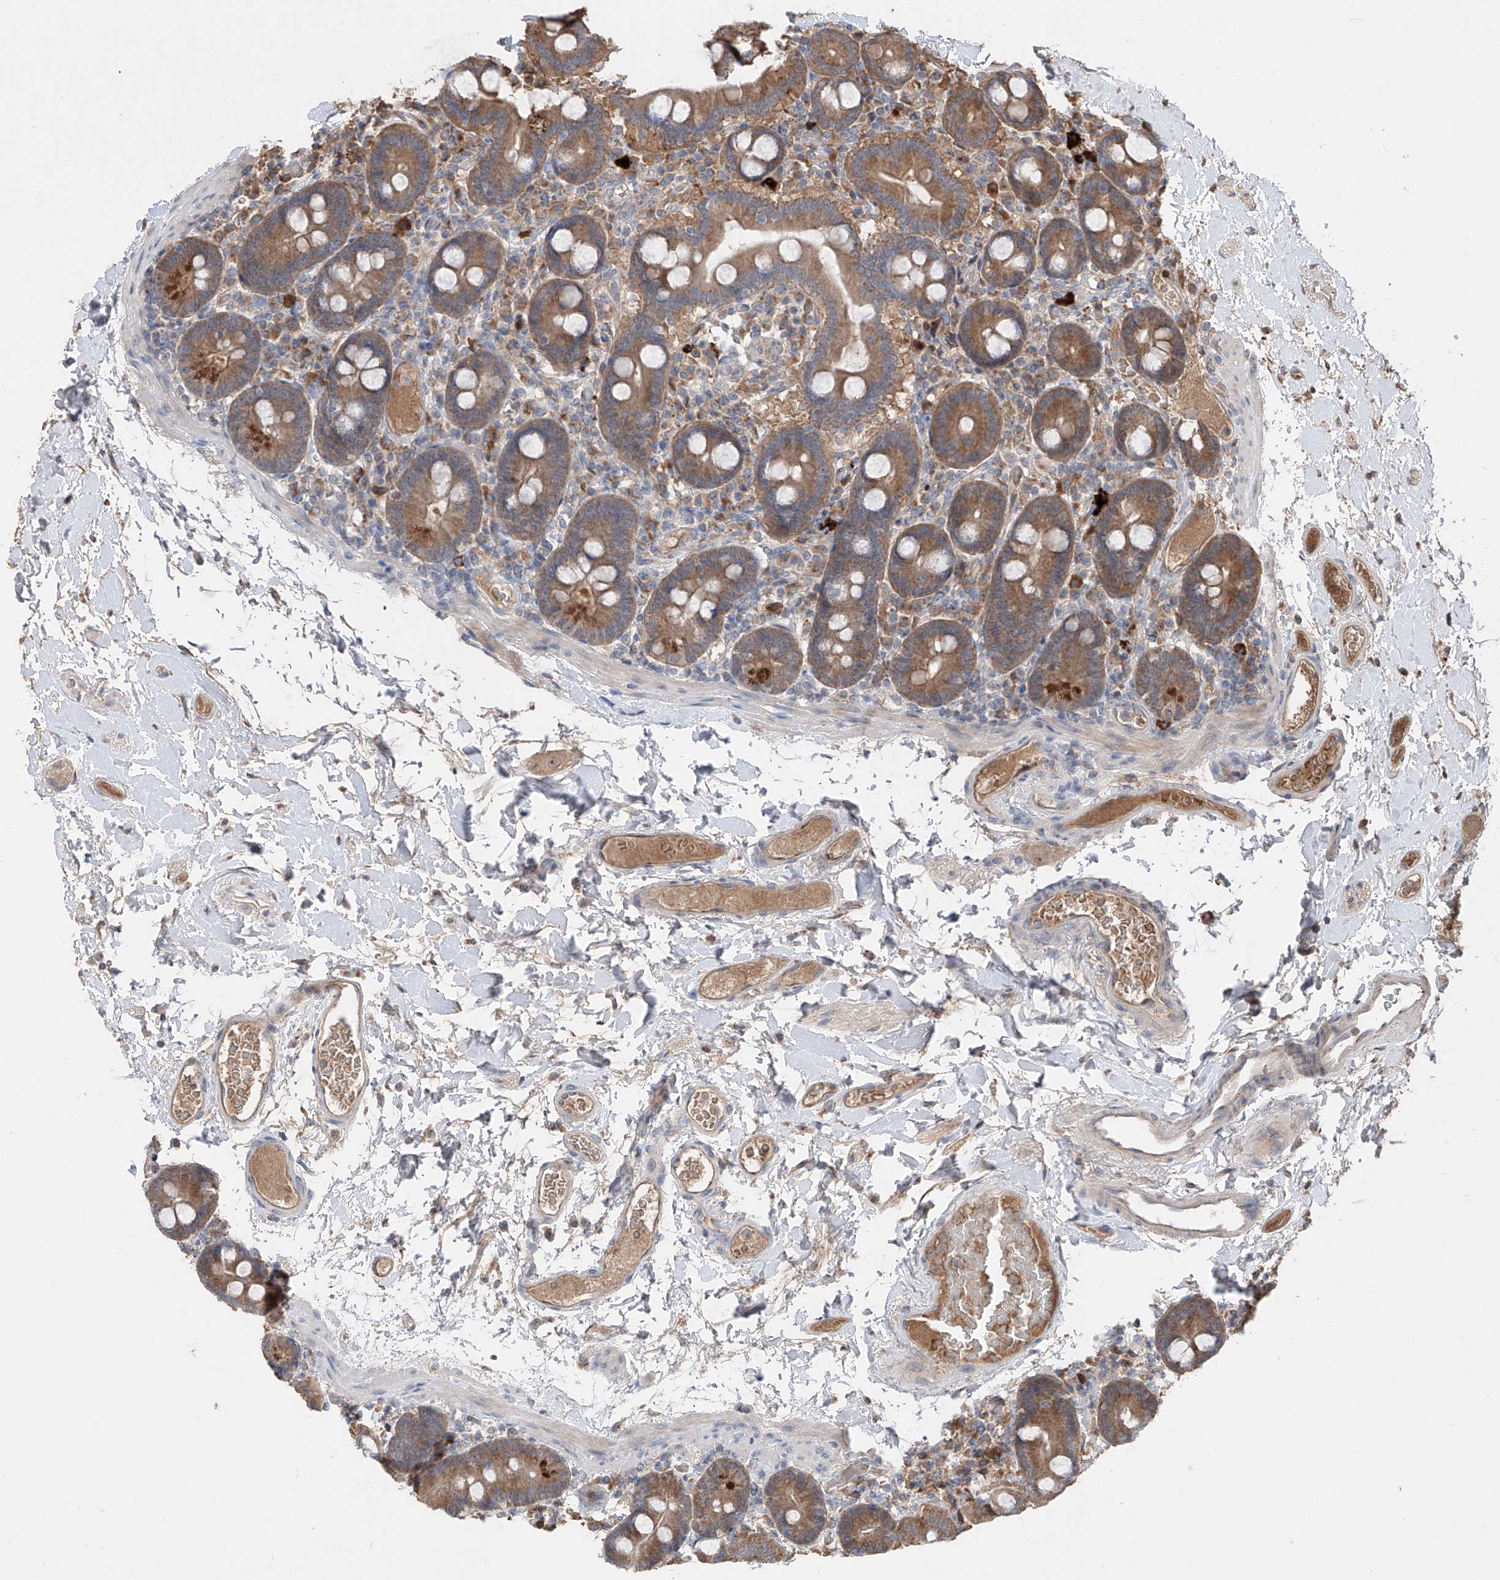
{"staining": {"intensity": "moderate", "quantity": ">75%", "location": "cytoplasmic/membranous"}, "tissue": "duodenum", "cell_type": "Glandular cells", "image_type": "normal", "snomed": [{"axis": "morphology", "description": "Normal tissue, NOS"}, {"axis": "topography", "description": "Duodenum"}], "caption": "Duodenum stained for a protein (brown) displays moderate cytoplasmic/membranous positive staining in approximately >75% of glandular cells.", "gene": "EDN1", "patient": {"sex": "male", "age": 55}}